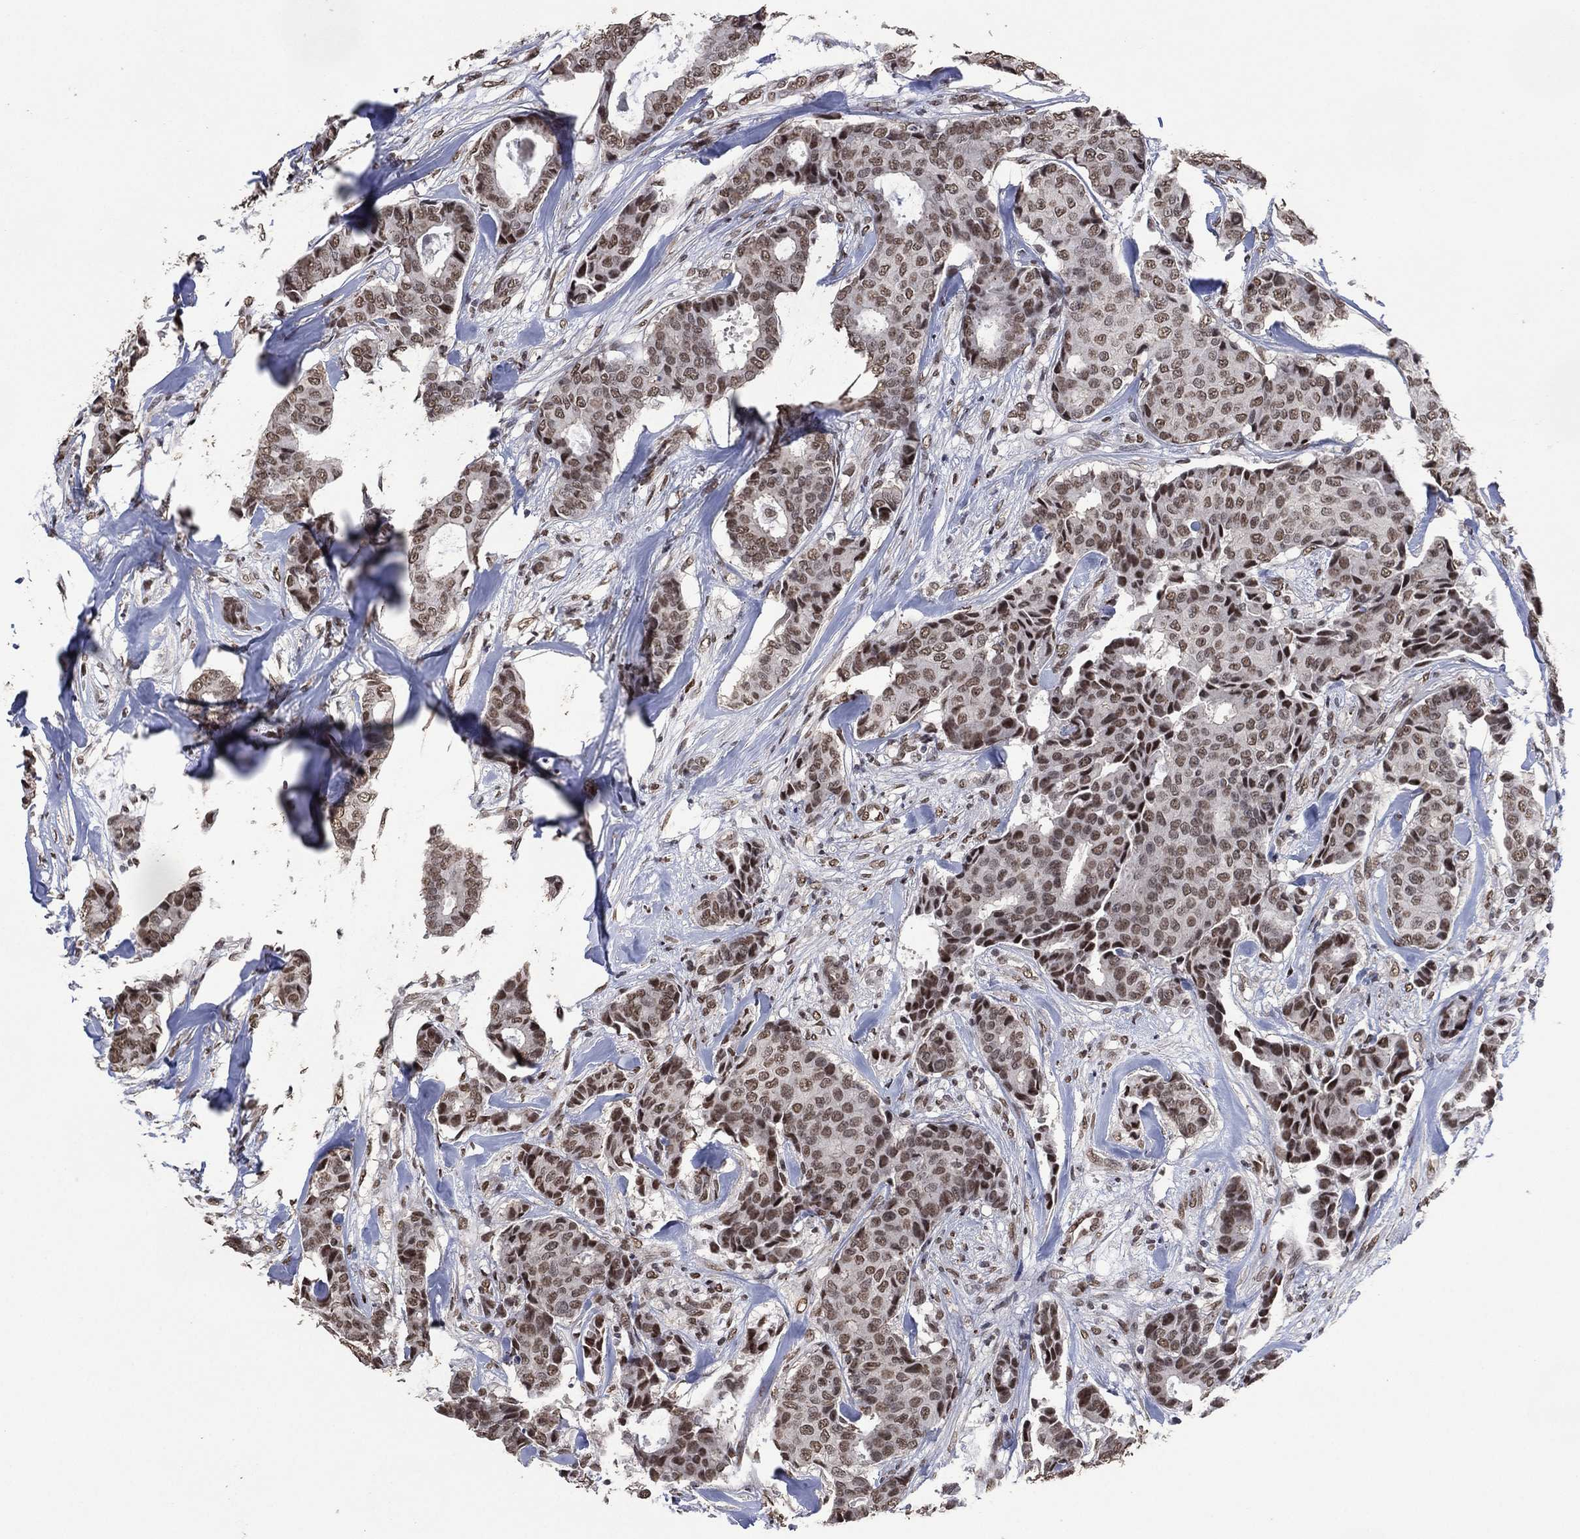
{"staining": {"intensity": "weak", "quantity": ">75%", "location": "nuclear"}, "tissue": "breast cancer", "cell_type": "Tumor cells", "image_type": "cancer", "snomed": [{"axis": "morphology", "description": "Duct carcinoma"}, {"axis": "topography", "description": "Breast"}], "caption": "Brown immunohistochemical staining in breast cancer exhibits weak nuclear positivity in approximately >75% of tumor cells.", "gene": "EHMT1", "patient": {"sex": "female", "age": 75}}